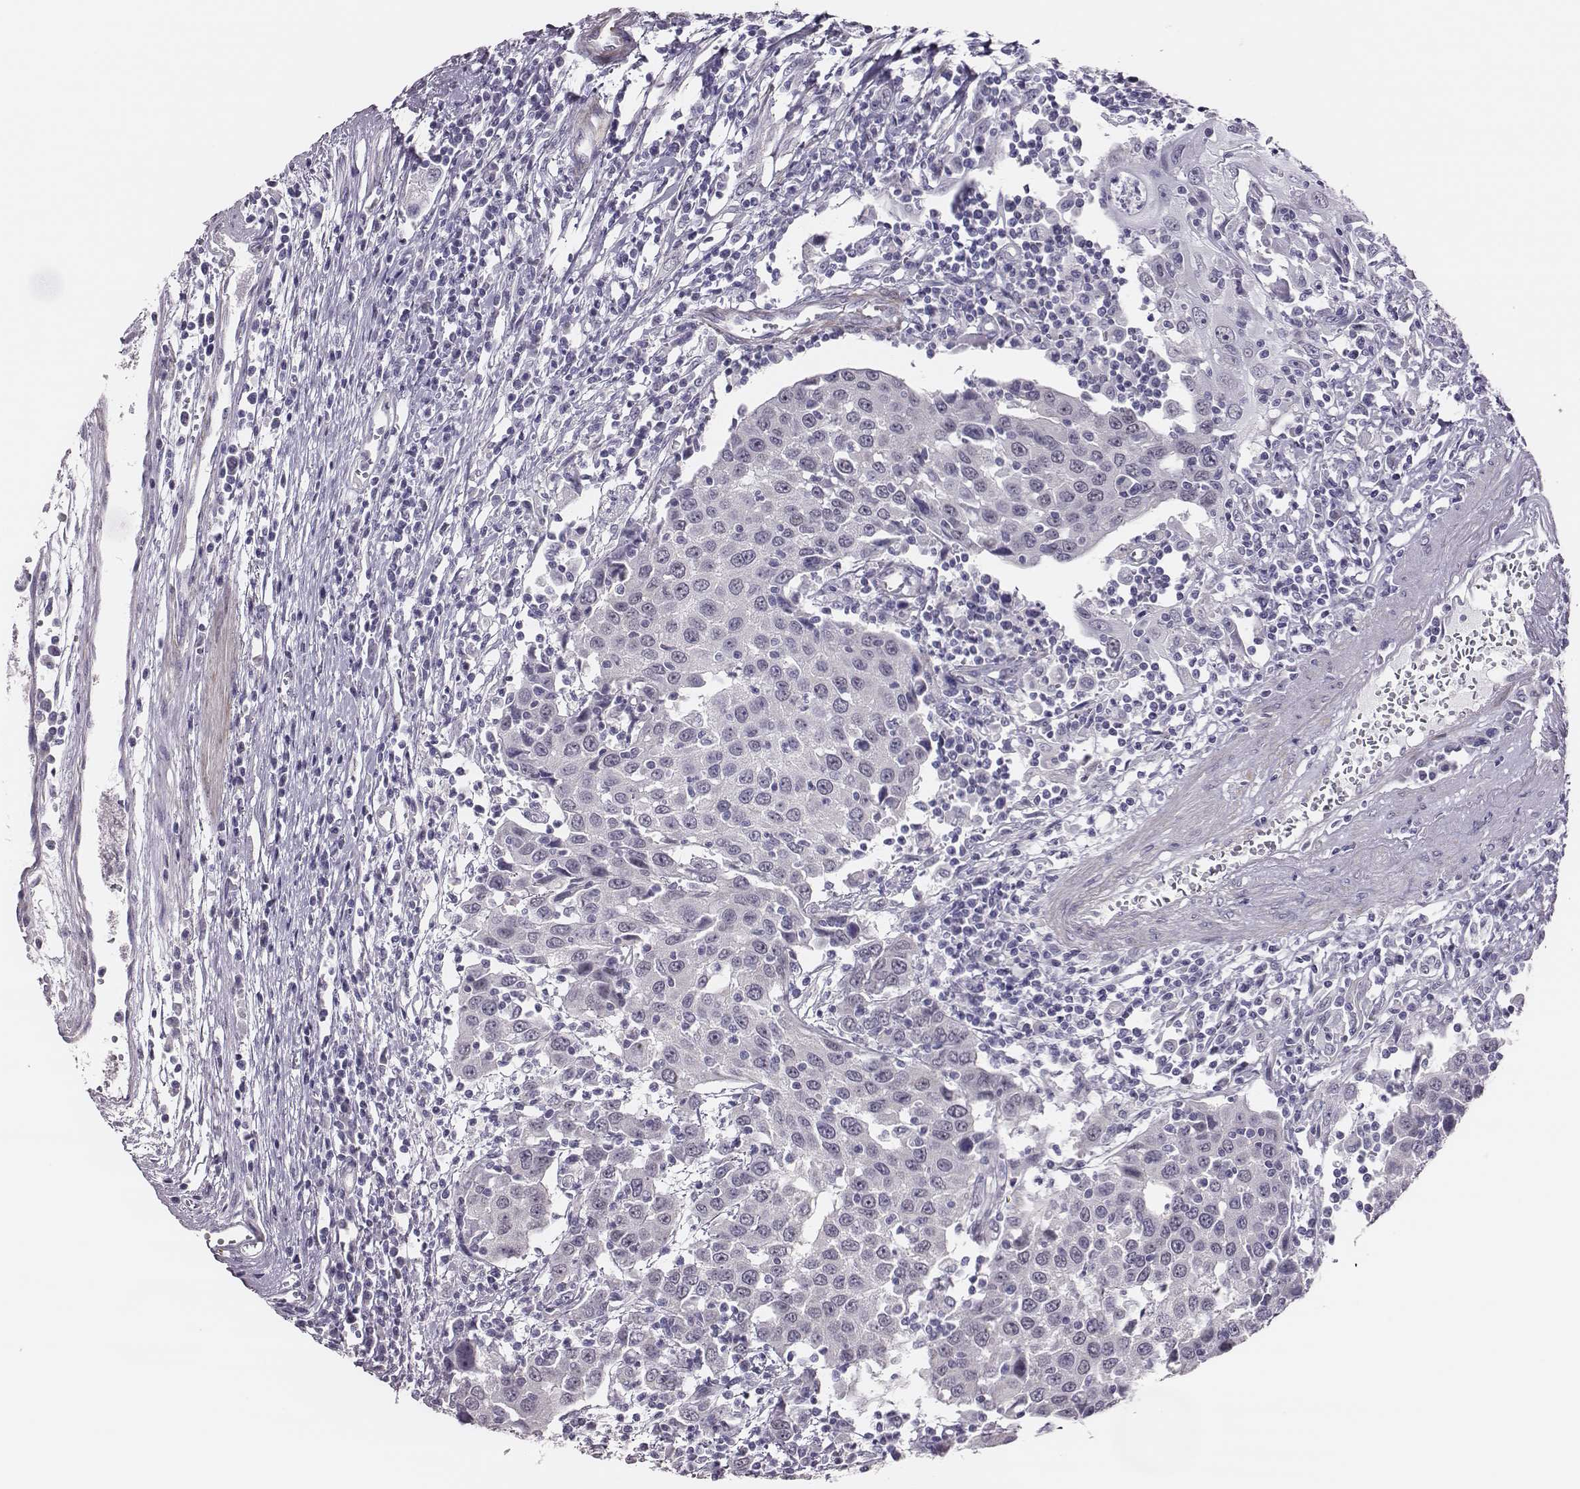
{"staining": {"intensity": "negative", "quantity": "none", "location": "none"}, "tissue": "urothelial cancer", "cell_type": "Tumor cells", "image_type": "cancer", "snomed": [{"axis": "morphology", "description": "Urothelial carcinoma, High grade"}, {"axis": "topography", "description": "Urinary bladder"}], "caption": "High-grade urothelial carcinoma stained for a protein using immunohistochemistry (IHC) exhibits no expression tumor cells.", "gene": "SCML2", "patient": {"sex": "female", "age": 85}}